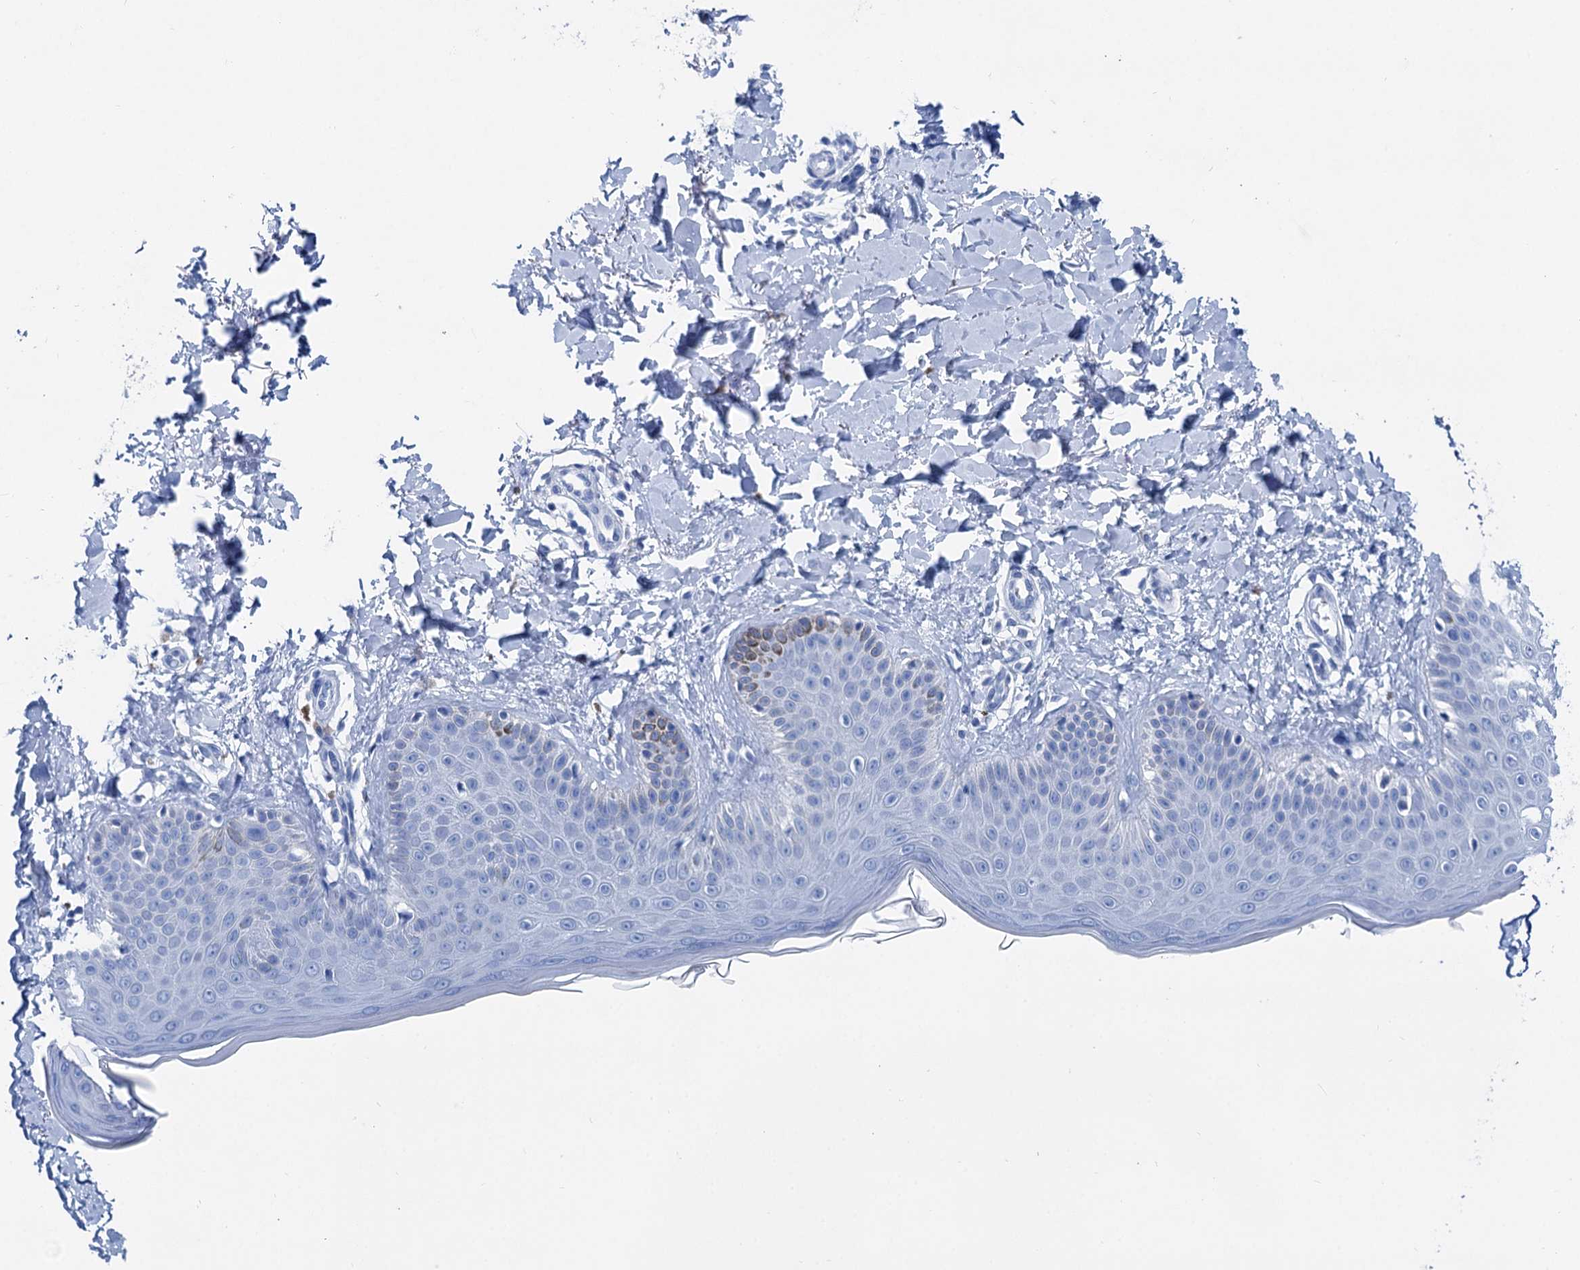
{"staining": {"intensity": "negative", "quantity": "none", "location": "none"}, "tissue": "skin", "cell_type": "Fibroblasts", "image_type": "normal", "snomed": [{"axis": "morphology", "description": "Normal tissue, NOS"}, {"axis": "topography", "description": "Skin"}], "caption": "High magnification brightfield microscopy of normal skin stained with DAB (3,3'-diaminobenzidine) (brown) and counterstained with hematoxylin (blue): fibroblasts show no significant expression.", "gene": "BRINP1", "patient": {"sex": "male", "age": 52}}